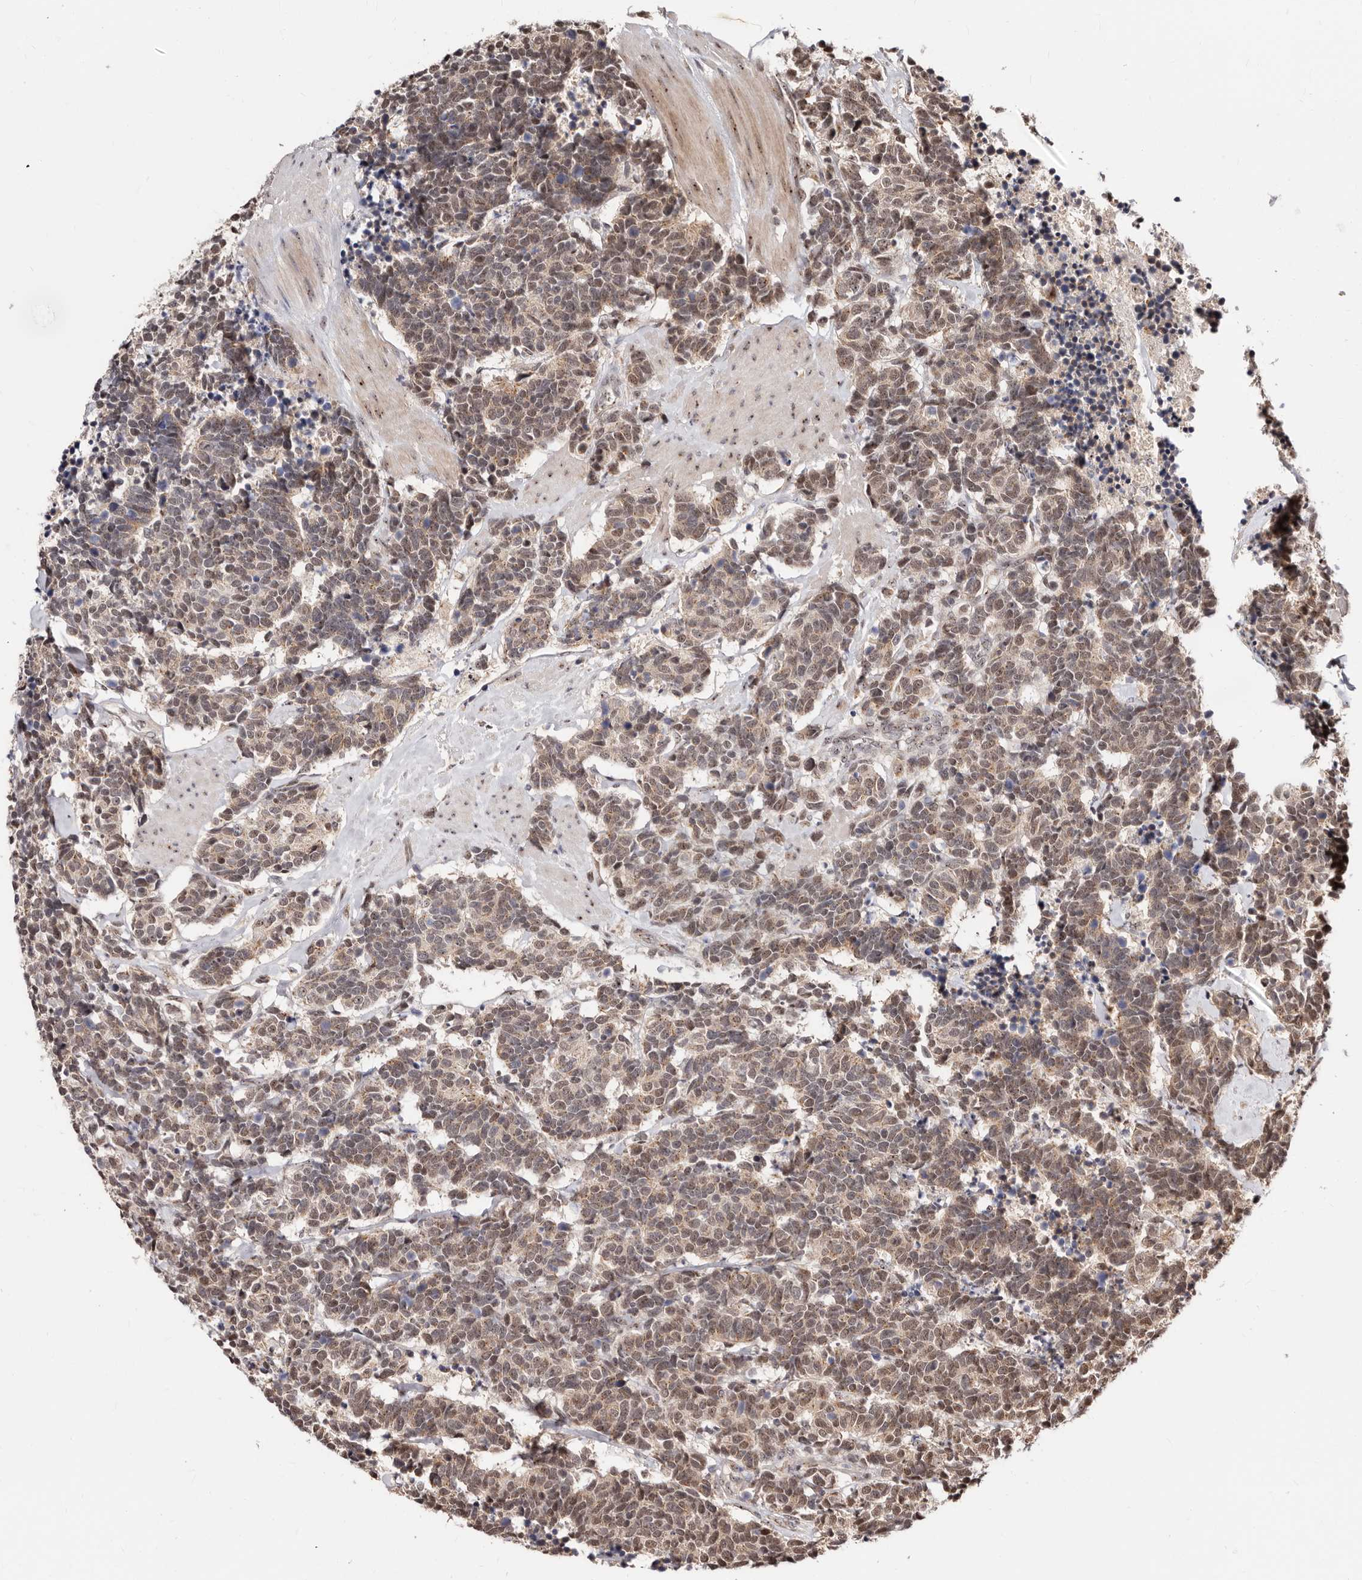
{"staining": {"intensity": "weak", "quantity": ">75%", "location": "cytoplasmic/membranous,nuclear"}, "tissue": "carcinoid", "cell_type": "Tumor cells", "image_type": "cancer", "snomed": [{"axis": "morphology", "description": "Carcinoma, NOS"}, {"axis": "morphology", "description": "Carcinoid, malignant, NOS"}, {"axis": "topography", "description": "Urinary bladder"}], "caption": "Immunohistochemistry (IHC) photomicrograph of neoplastic tissue: carcinoid stained using immunohistochemistry (IHC) exhibits low levels of weak protein expression localized specifically in the cytoplasmic/membranous and nuclear of tumor cells, appearing as a cytoplasmic/membranous and nuclear brown color.", "gene": "APOL6", "patient": {"sex": "male", "age": 57}}